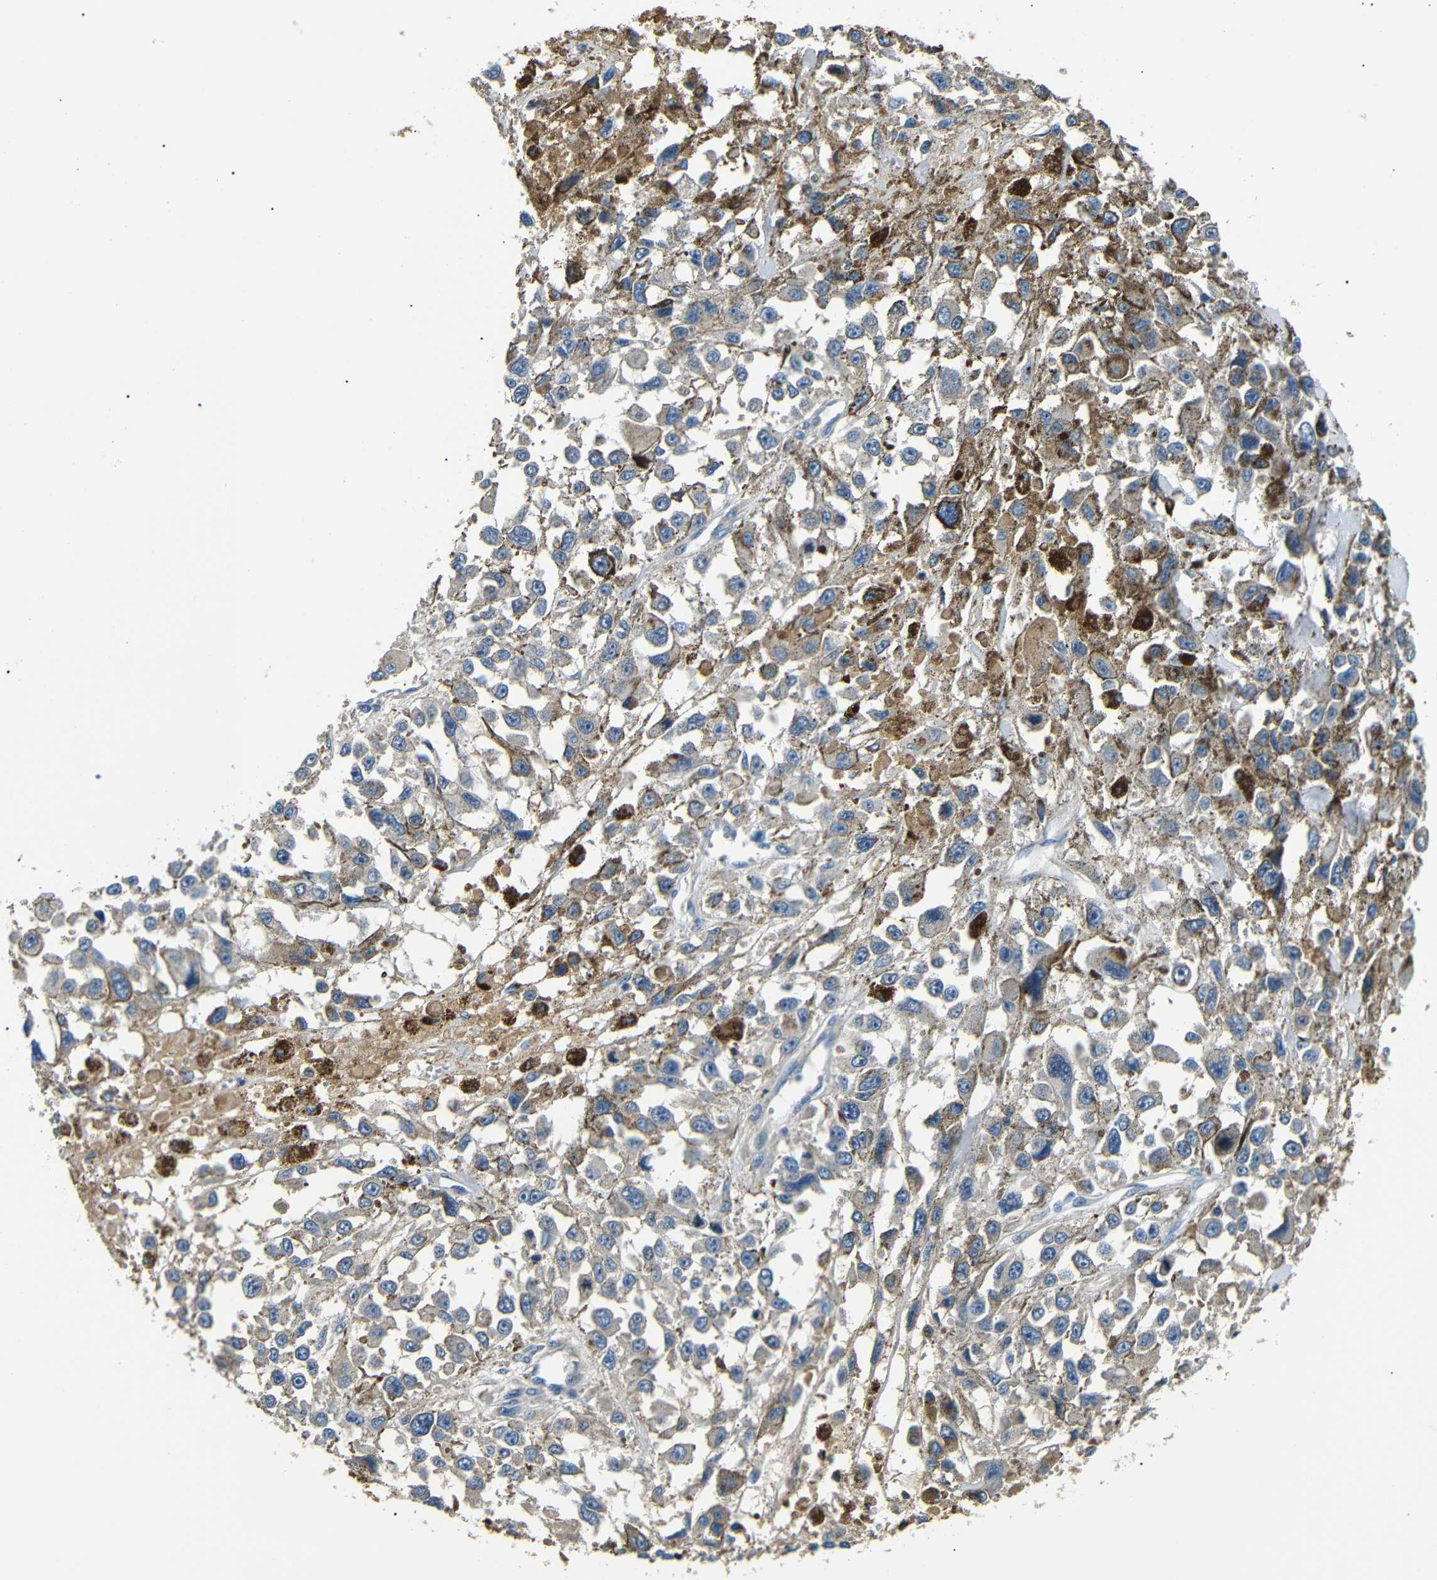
{"staining": {"intensity": "weak", "quantity": ">75%", "location": "cytoplasmic/membranous"}, "tissue": "melanoma", "cell_type": "Tumor cells", "image_type": "cancer", "snomed": [{"axis": "morphology", "description": "Malignant melanoma, Metastatic site"}, {"axis": "topography", "description": "Lymph node"}], "caption": "An image showing weak cytoplasmic/membranous staining in about >75% of tumor cells in malignant melanoma (metastatic site), as visualized by brown immunohistochemical staining.", "gene": "LHCGR", "patient": {"sex": "male", "age": 59}}